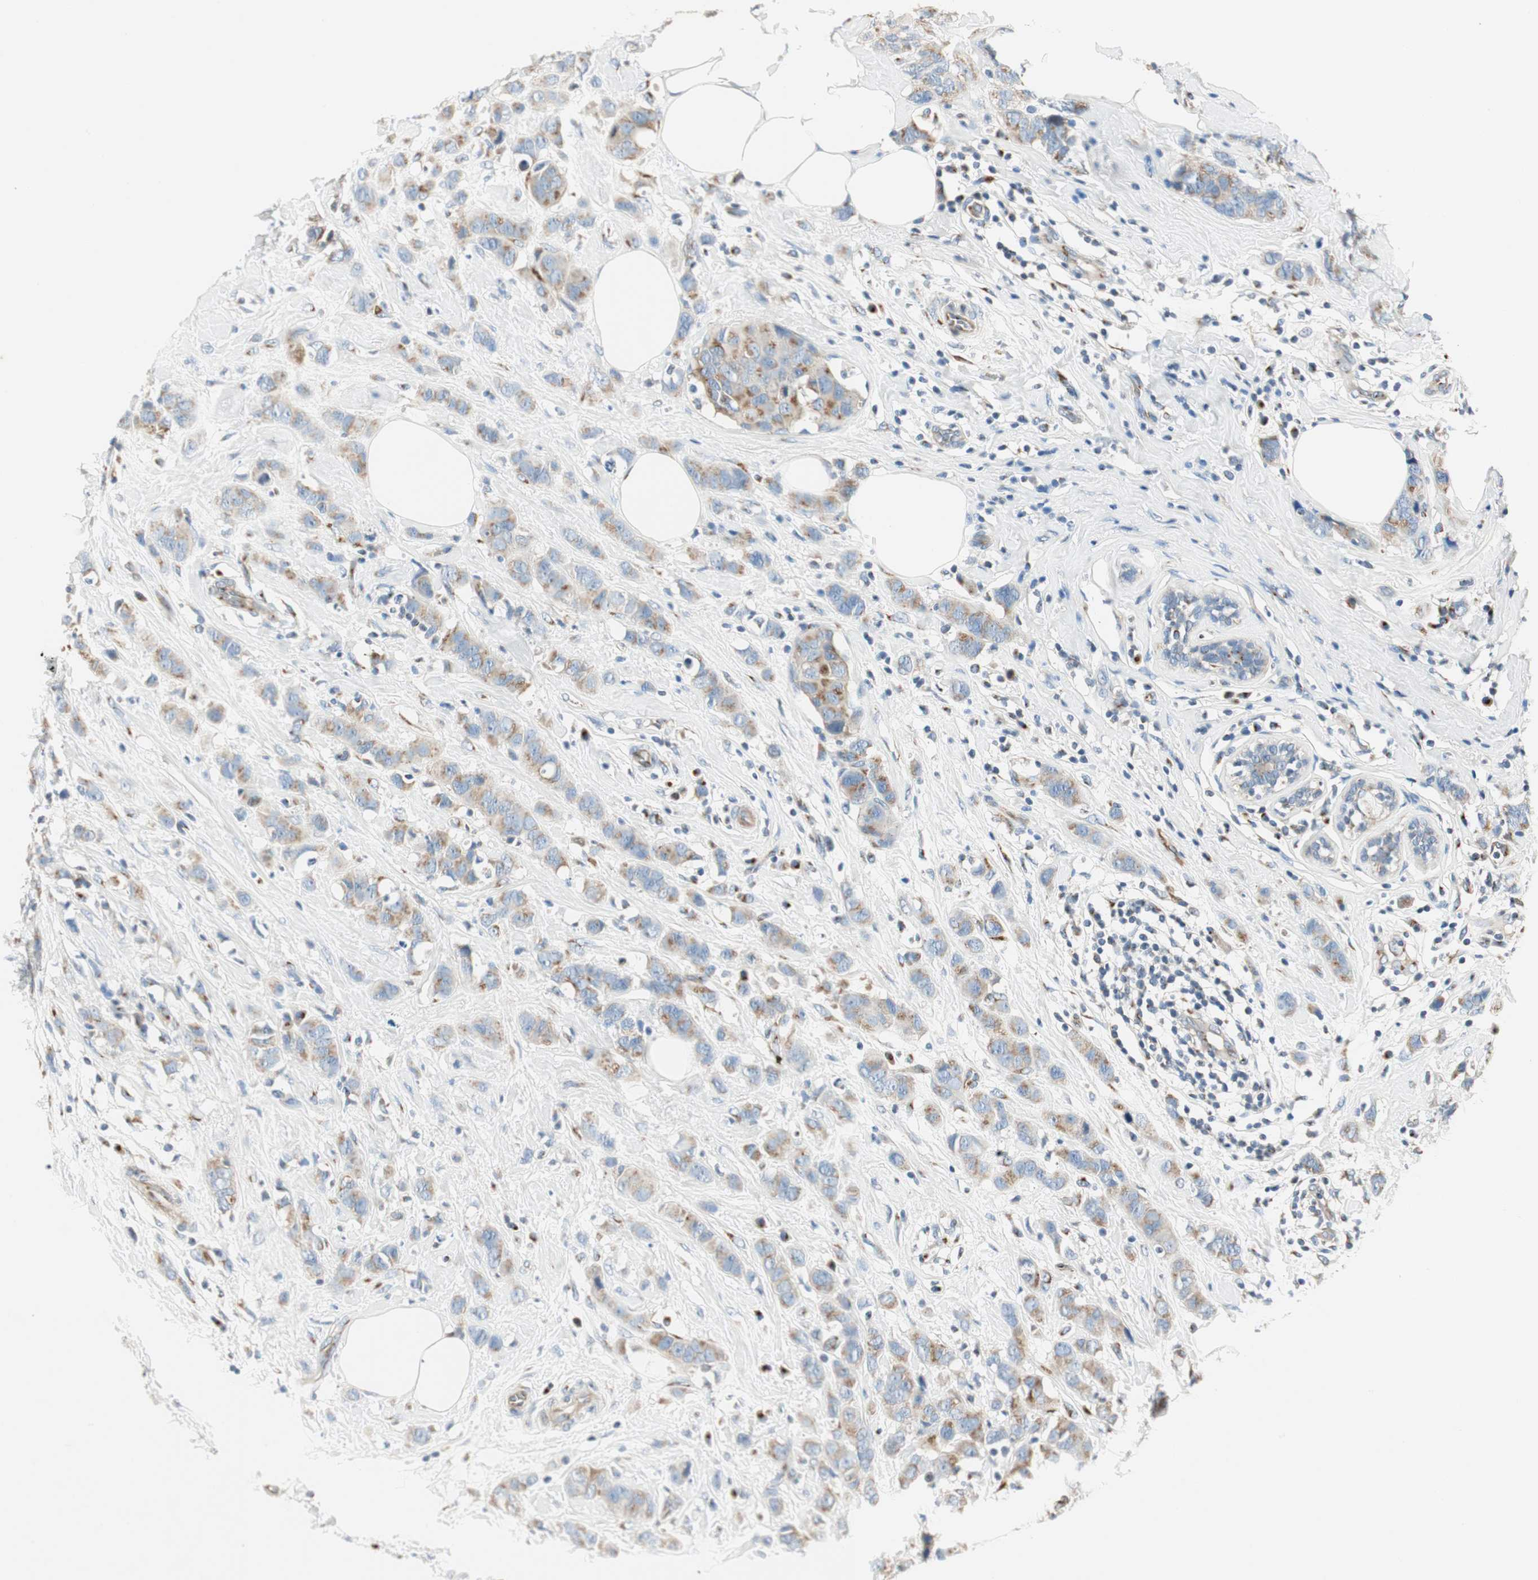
{"staining": {"intensity": "moderate", "quantity": ">75%", "location": "cytoplasmic/membranous"}, "tissue": "breast cancer", "cell_type": "Tumor cells", "image_type": "cancer", "snomed": [{"axis": "morphology", "description": "Normal tissue, NOS"}, {"axis": "morphology", "description": "Duct carcinoma"}, {"axis": "topography", "description": "Breast"}], "caption": "High-power microscopy captured an IHC photomicrograph of intraductal carcinoma (breast), revealing moderate cytoplasmic/membranous staining in approximately >75% of tumor cells.", "gene": "TMF1", "patient": {"sex": "female", "age": 50}}